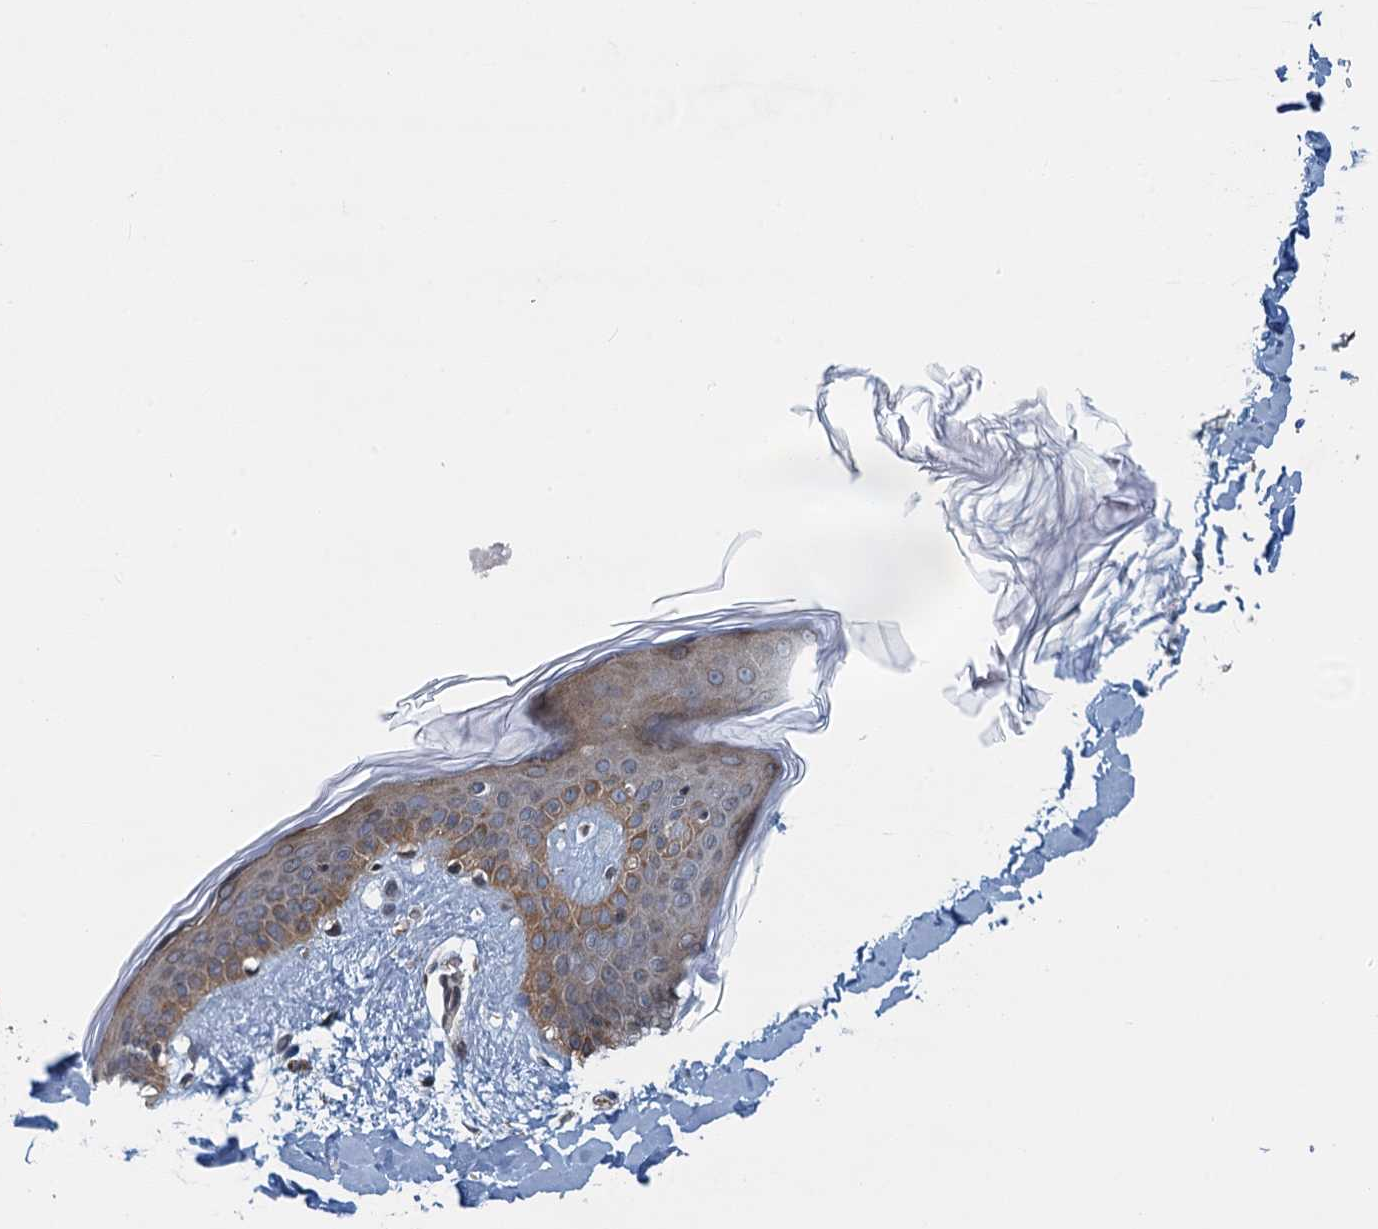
{"staining": {"intensity": "weak", "quantity": ">75%", "location": "cytoplasmic/membranous,nuclear"}, "tissue": "skin", "cell_type": "Fibroblasts", "image_type": "normal", "snomed": [{"axis": "morphology", "description": "Normal tissue, NOS"}, {"axis": "topography", "description": "Skin"}], "caption": "This is a photomicrograph of immunohistochemistry staining of benign skin, which shows weak expression in the cytoplasmic/membranous,nuclear of fibroblasts.", "gene": "CCDC34", "patient": {"sex": "female", "age": 46}}